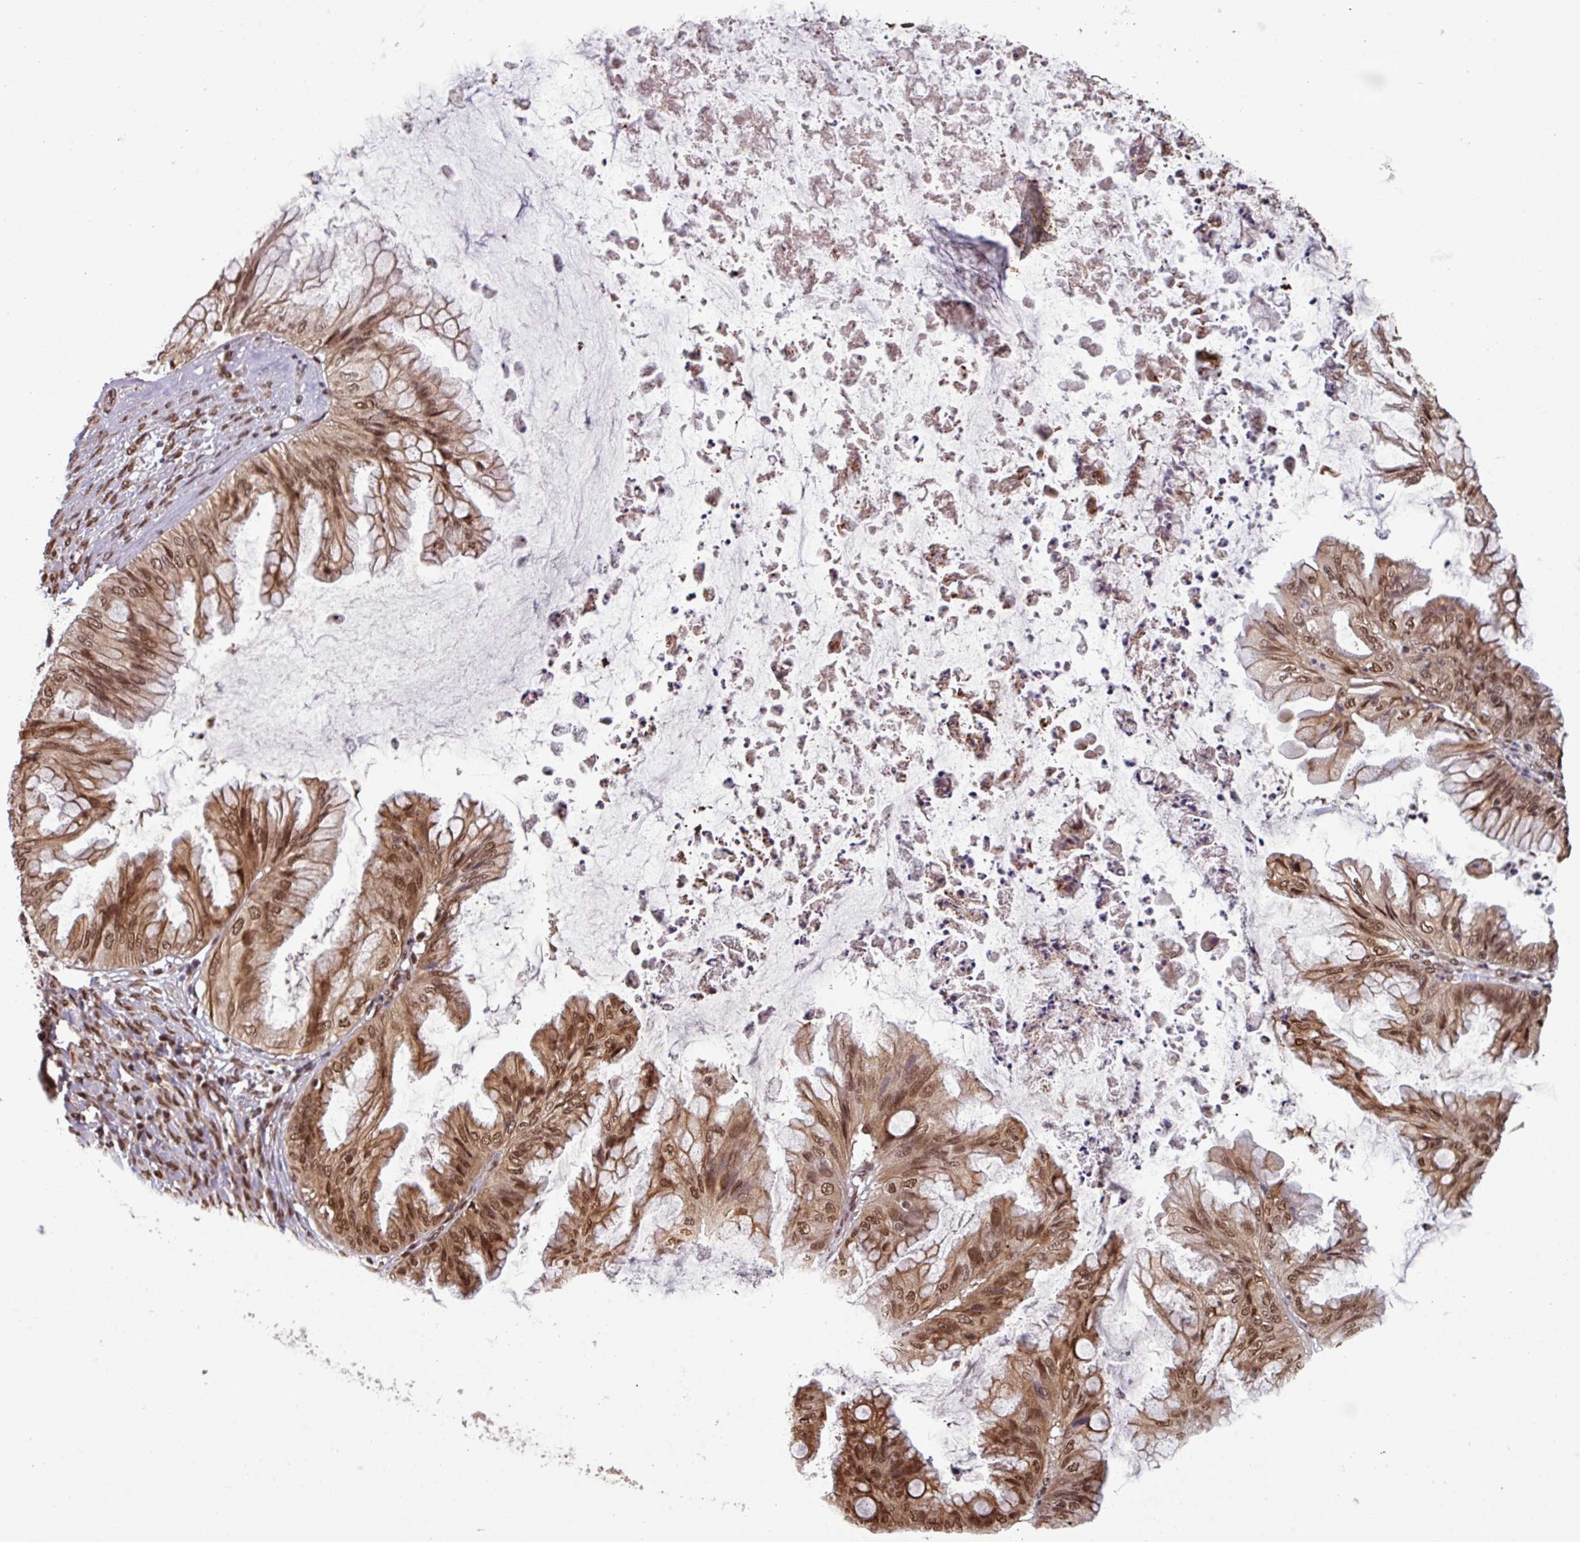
{"staining": {"intensity": "moderate", "quantity": ">75%", "location": "cytoplasmic/membranous,nuclear"}, "tissue": "ovarian cancer", "cell_type": "Tumor cells", "image_type": "cancer", "snomed": [{"axis": "morphology", "description": "Cystadenocarcinoma, mucinous, NOS"}, {"axis": "topography", "description": "Ovary"}], "caption": "Brown immunohistochemical staining in mucinous cystadenocarcinoma (ovarian) reveals moderate cytoplasmic/membranous and nuclear staining in about >75% of tumor cells.", "gene": "NOB1", "patient": {"sex": "female", "age": 35}}